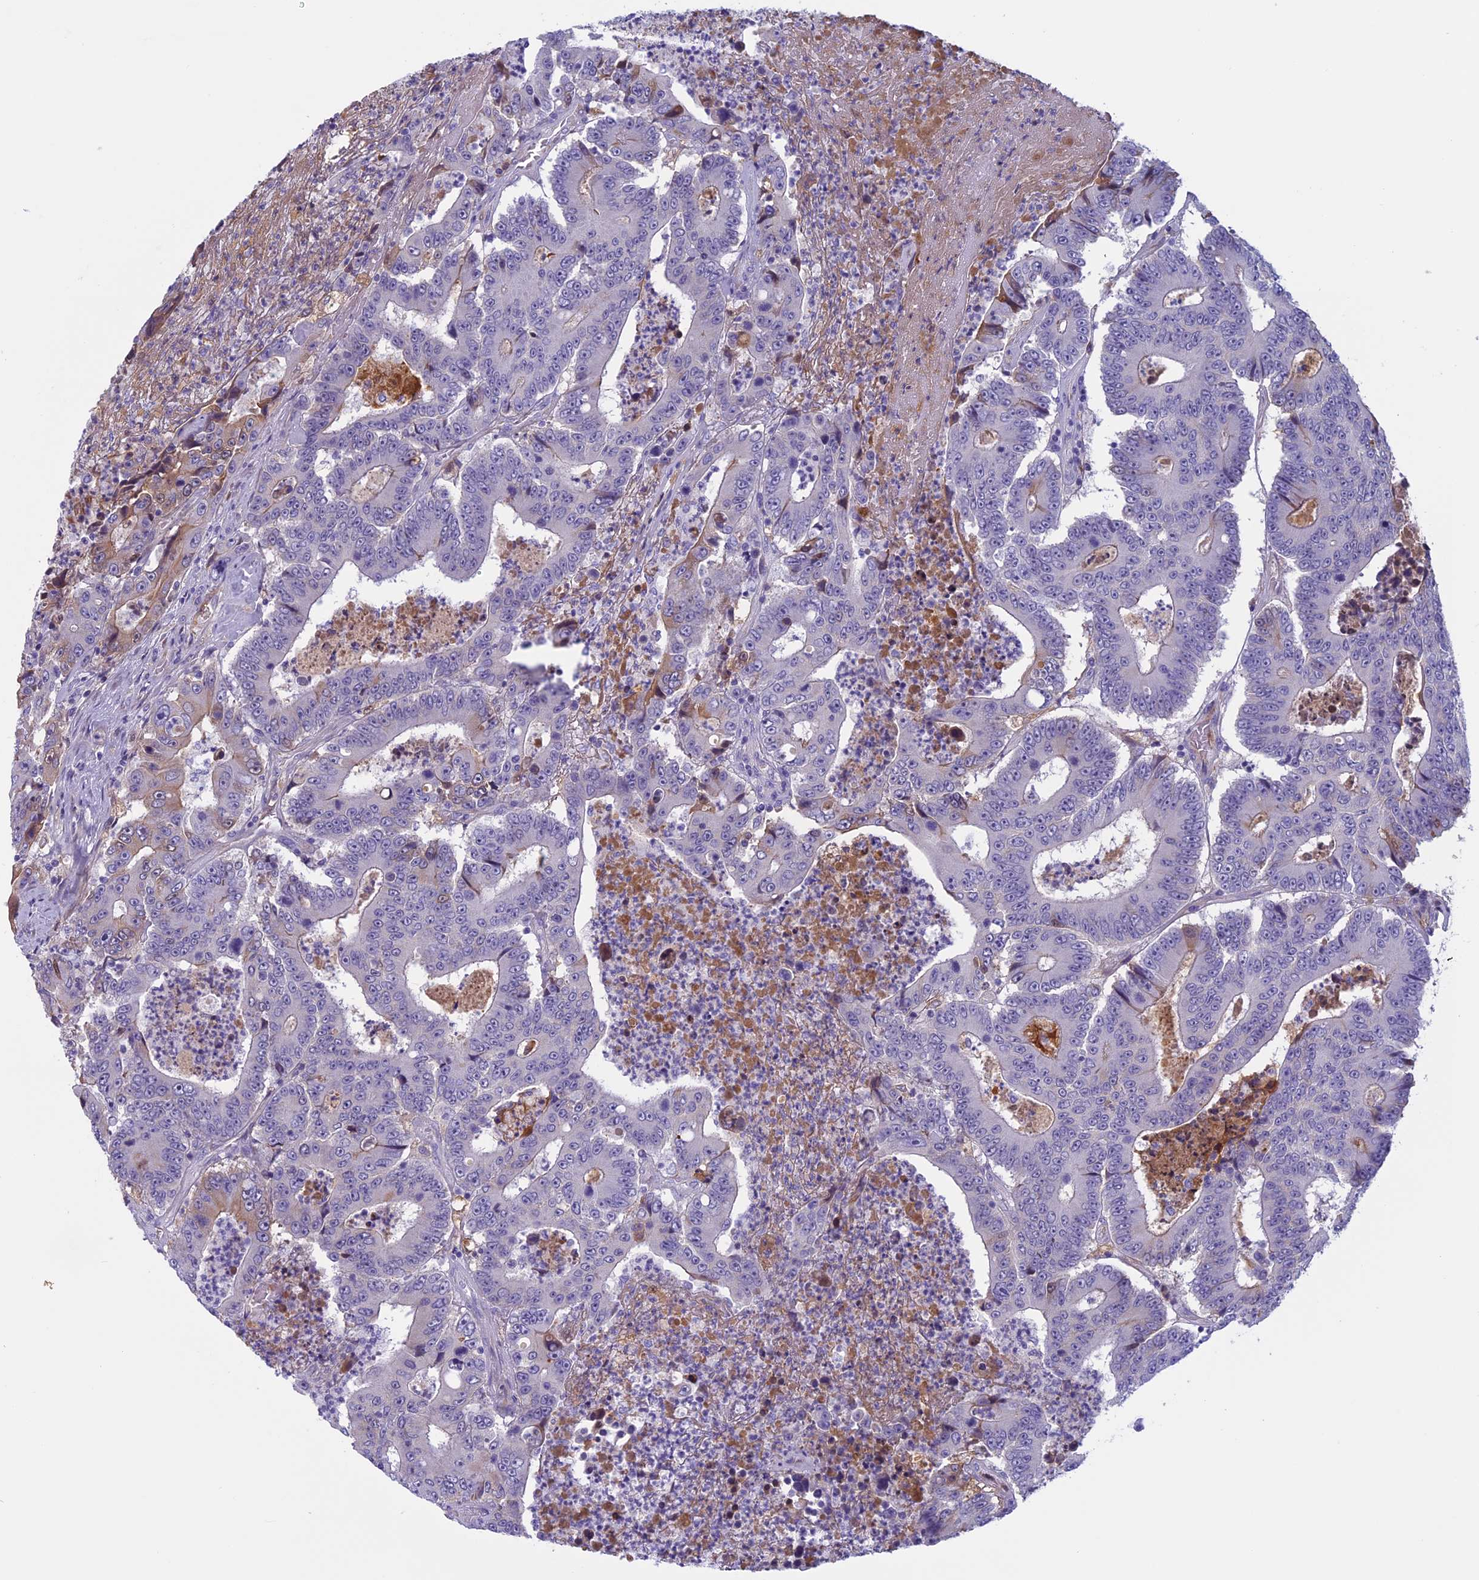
{"staining": {"intensity": "negative", "quantity": "none", "location": "none"}, "tissue": "colorectal cancer", "cell_type": "Tumor cells", "image_type": "cancer", "snomed": [{"axis": "morphology", "description": "Adenocarcinoma, NOS"}, {"axis": "topography", "description": "Colon"}], "caption": "A micrograph of colorectal cancer (adenocarcinoma) stained for a protein reveals no brown staining in tumor cells. (Stains: DAB (3,3'-diaminobenzidine) immunohistochemistry (IHC) with hematoxylin counter stain, Microscopy: brightfield microscopy at high magnification).", "gene": "ANGPTL2", "patient": {"sex": "male", "age": 83}}